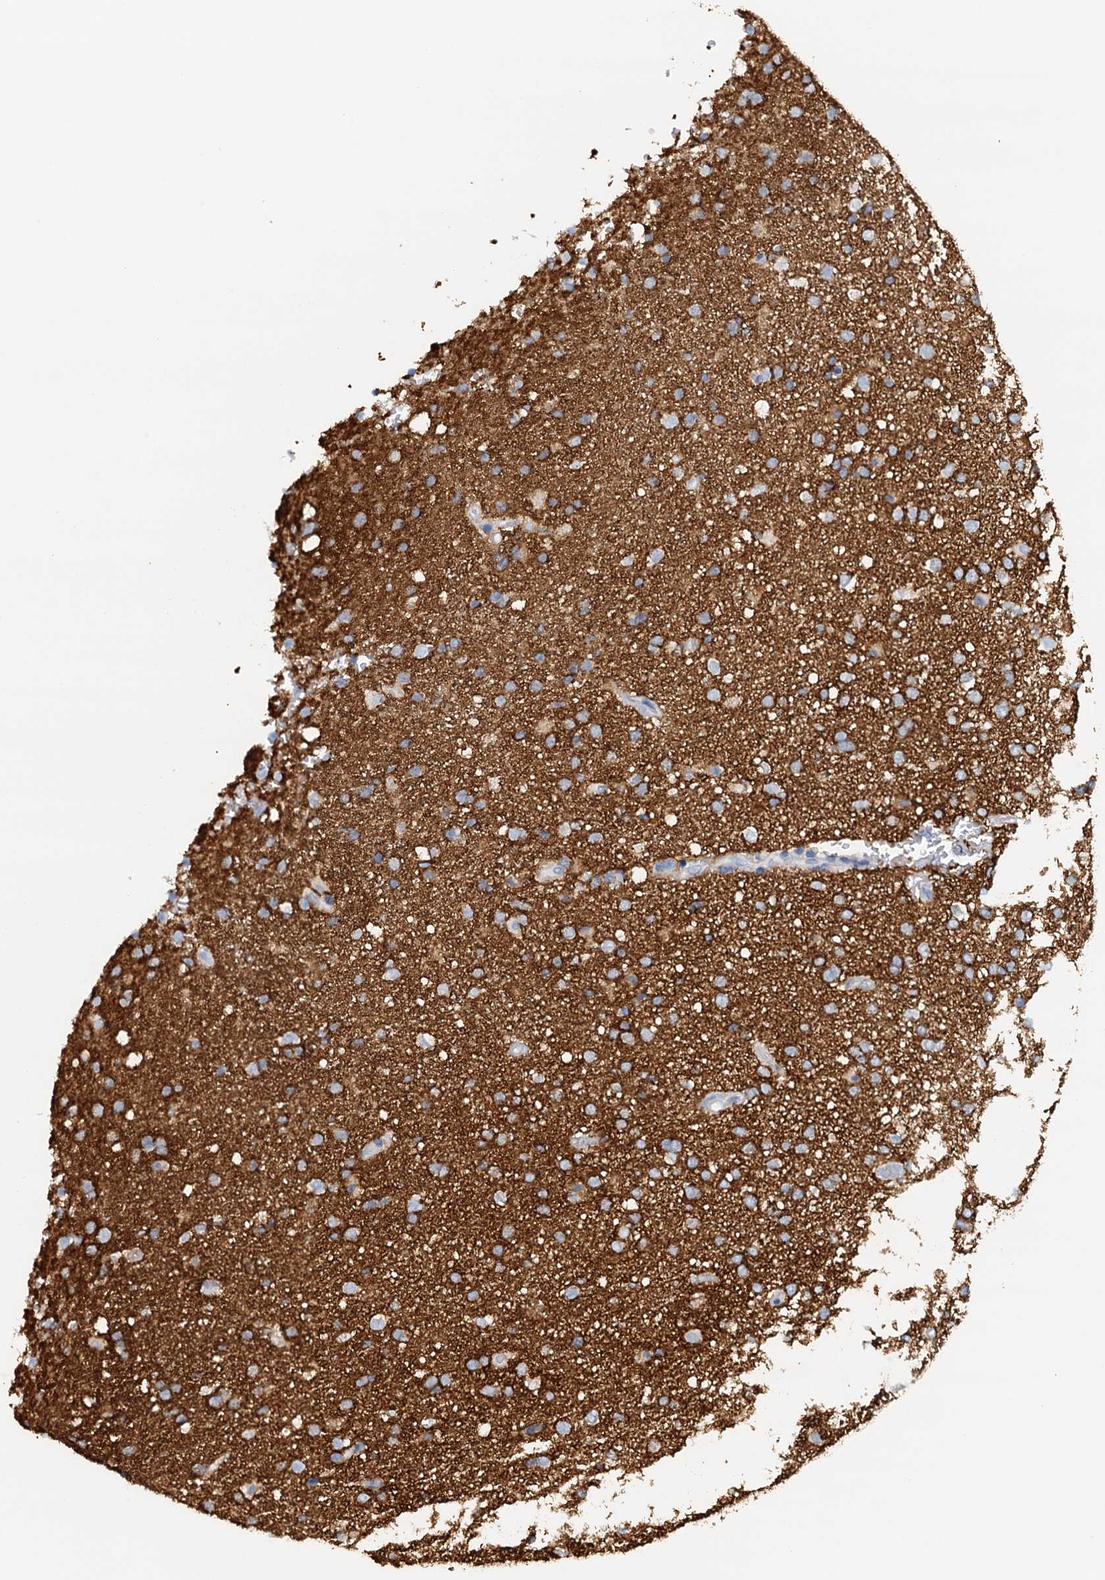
{"staining": {"intensity": "negative", "quantity": "none", "location": "none"}, "tissue": "glioma", "cell_type": "Tumor cells", "image_type": "cancer", "snomed": [{"axis": "morphology", "description": "Glioma, malignant, High grade"}, {"axis": "topography", "description": "Brain"}], "caption": "IHC of glioma displays no expression in tumor cells.", "gene": "DTD1", "patient": {"sex": "male", "age": 72}}